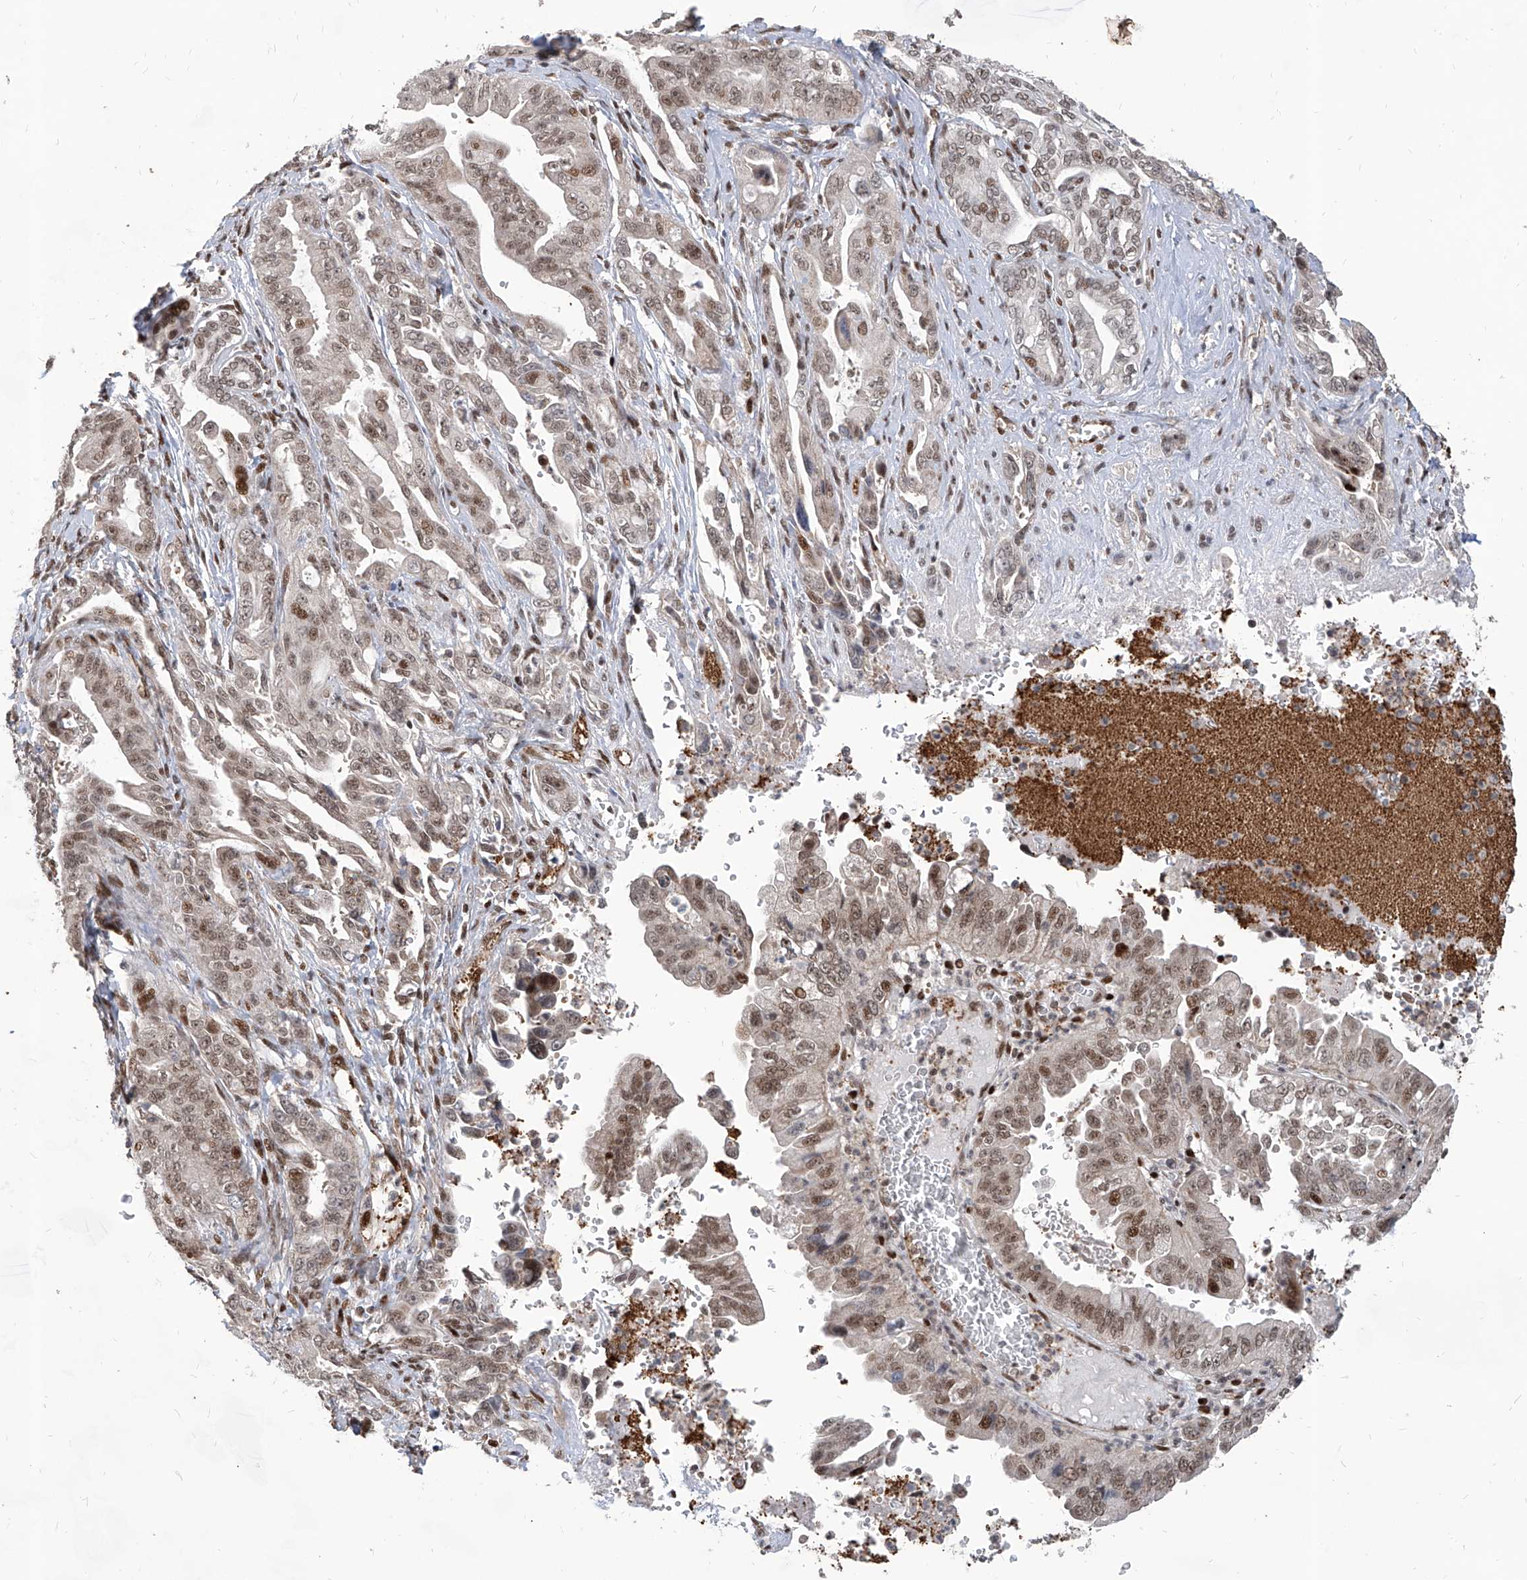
{"staining": {"intensity": "moderate", "quantity": ">75%", "location": "nuclear"}, "tissue": "pancreatic cancer", "cell_type": "Tumor cells", "image_type": "cancer", "snomed": [{"axis": "morphology", "description": "Adenocarcinoma, NOS"}, {"axis": "topography", "description": "Pancreas"}], "caption": "Protein staining of pancreatic adenocarcinoma tissue shows moderate nuclear staining in approximately >75% of tumor cells. (DAB (3,3'-diaminobenzidine) IHC, brown staining for protein, blue staining for nuclei).", "gene": "IRF2", "patient": {"sex": "male", "age": 70}}